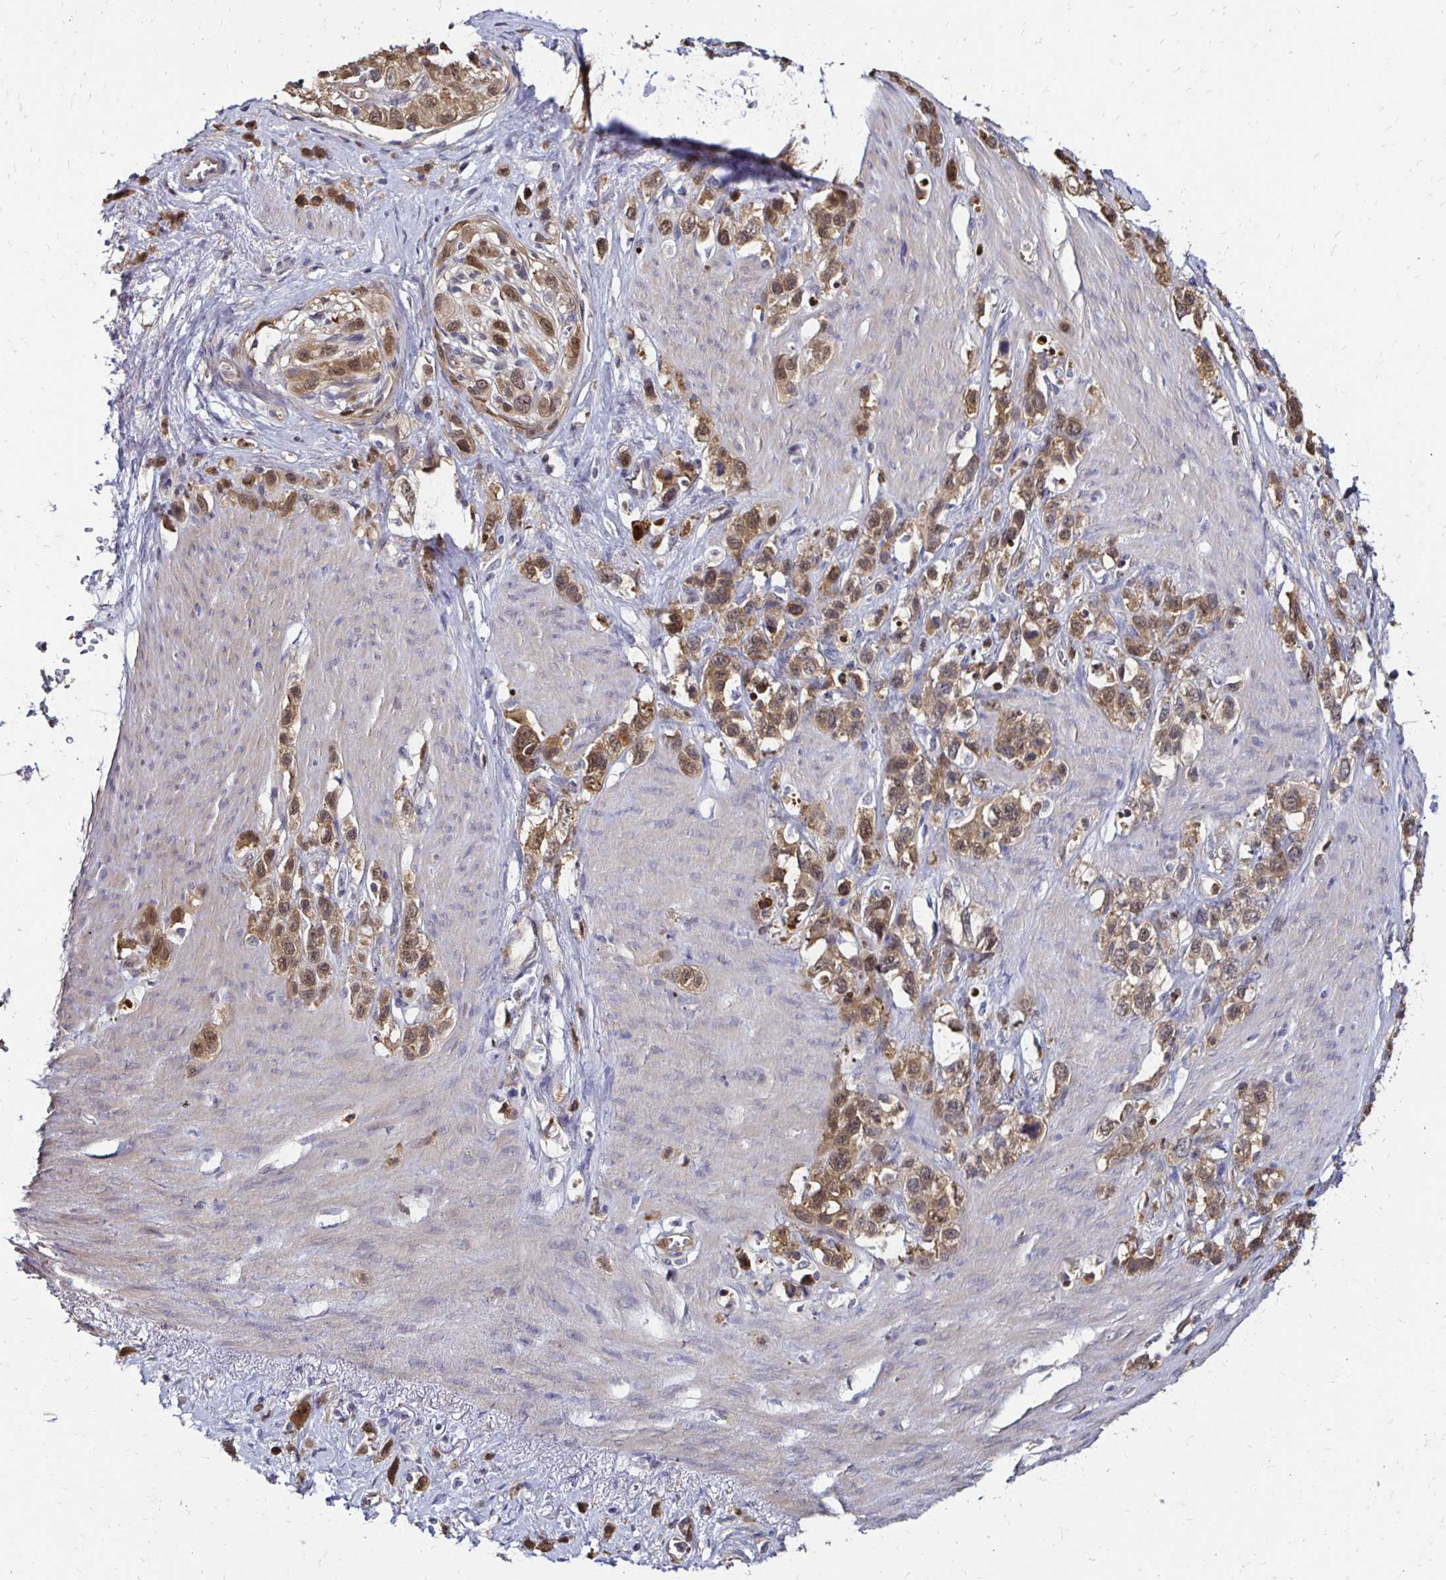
{"staining": {"intensity": "moderate", "quantity": ">75%", "location": "cytoplasmic/membranous,nuclear"}, "tissue": "stomach cancer", "cell_type": "Tumor cells", "image_type": "cancer", "snomed": [{"axis": "morphology", "description": "Adenocarcinoma, NOS"}, {"axis": "topography", "description": "Stomach"}], "caption": "Adenocarcinoma (stomach) stained with immunohistochemistry demonstrates moderate cytoplasmic/membranous and nuclear positivity in about >75% of tumor cells.", "gene": "TXN", "patient": {"sex": "female", "age": 65}}